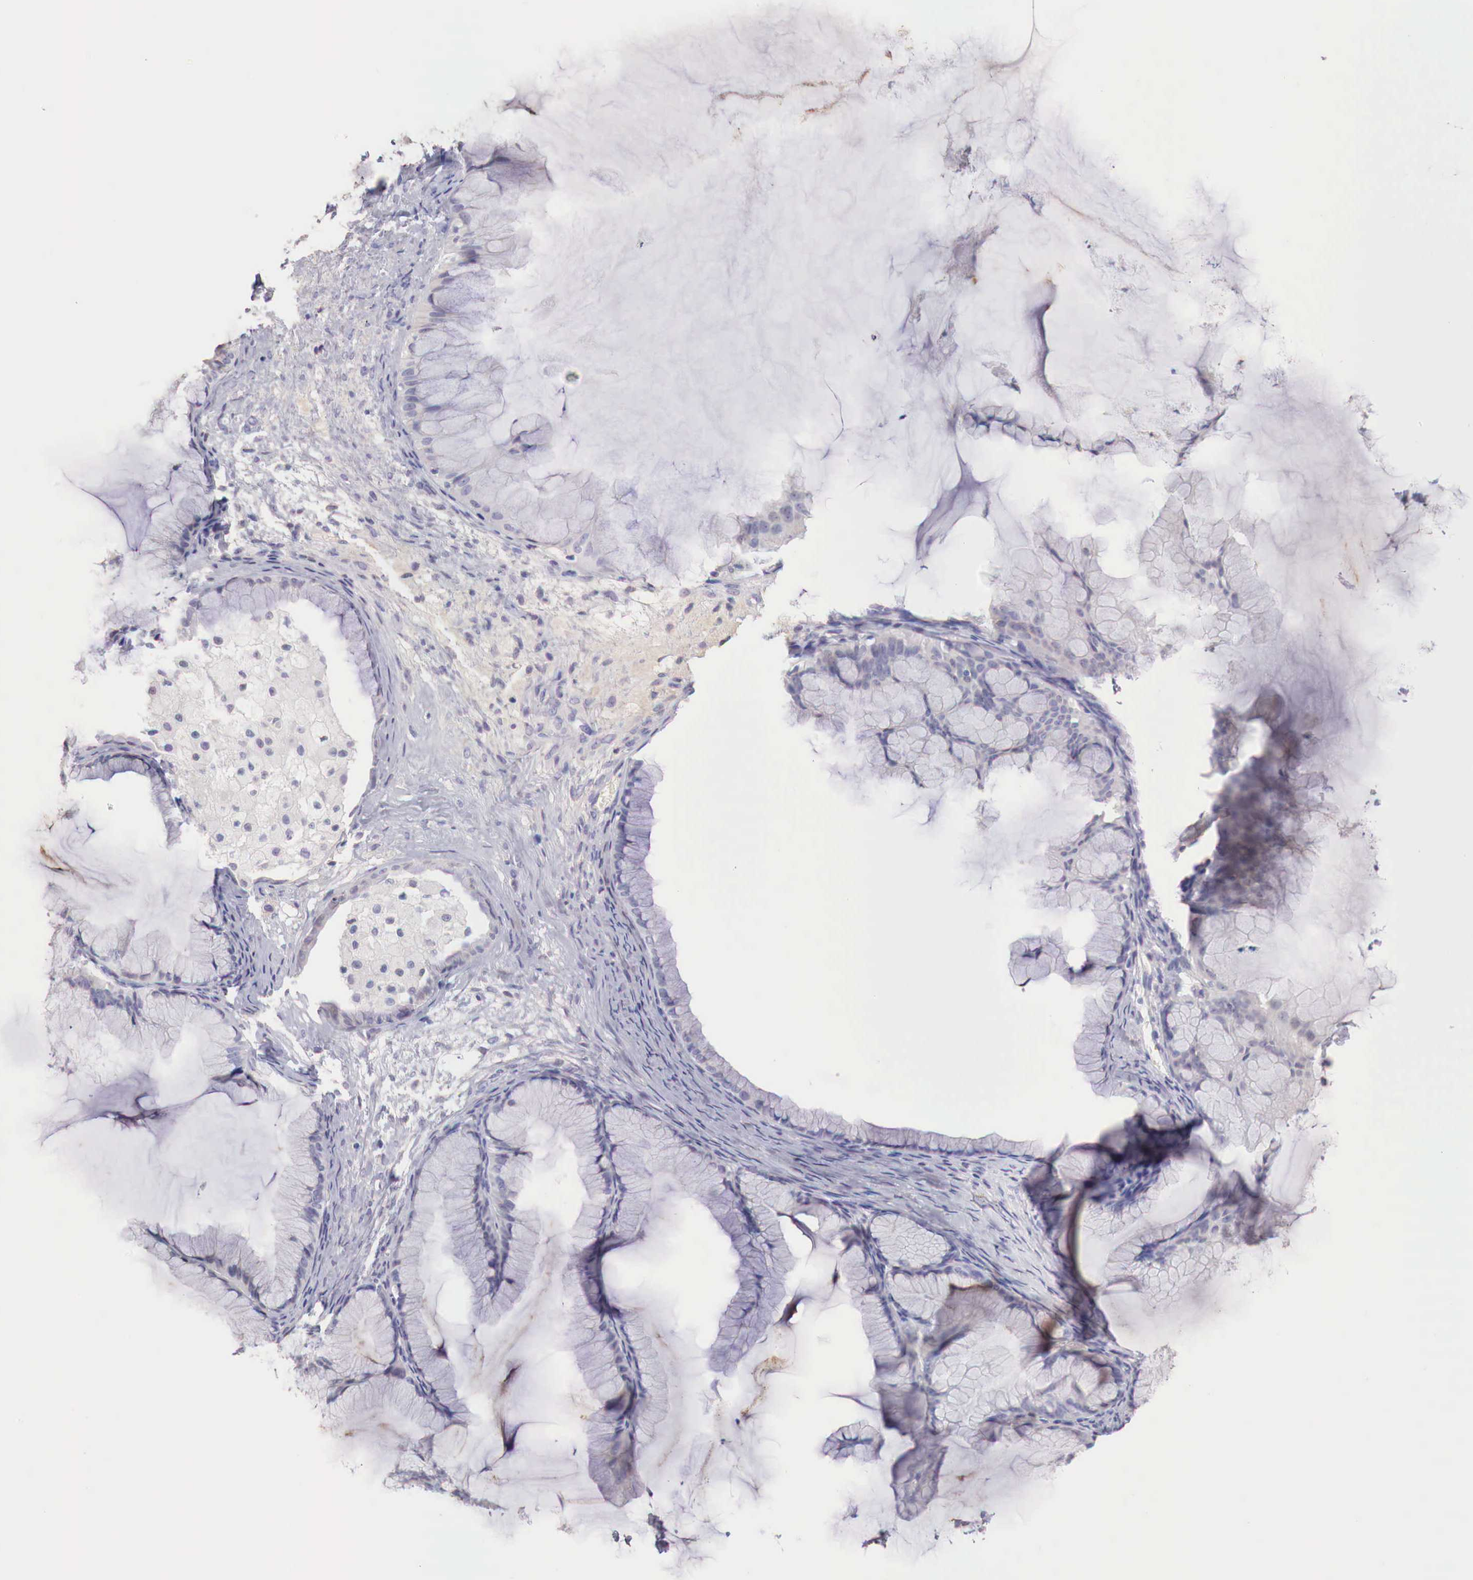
{"staining": {"intensity": "negative", "quantity": "none", "location": "none"}, "tissue": "ovarian cancer", "cell_type": "Tumor cells", "image_type": "cancer", "snomed": [{"axis": "morphology", "description": "Cystadenocarcinoma, mucinous, NOS"}, {"axis": "topography", "description": "Ovary"}], "caption": "A histopathology image of ovarian mucinous cystadenocarcinoma stained for a protein displays no brown staining in tumor cells. (DAB IHC with hematoxylin counter stain).", "gene": "XPNPEP2", "patient": {"sex": "female", "age": 41}}